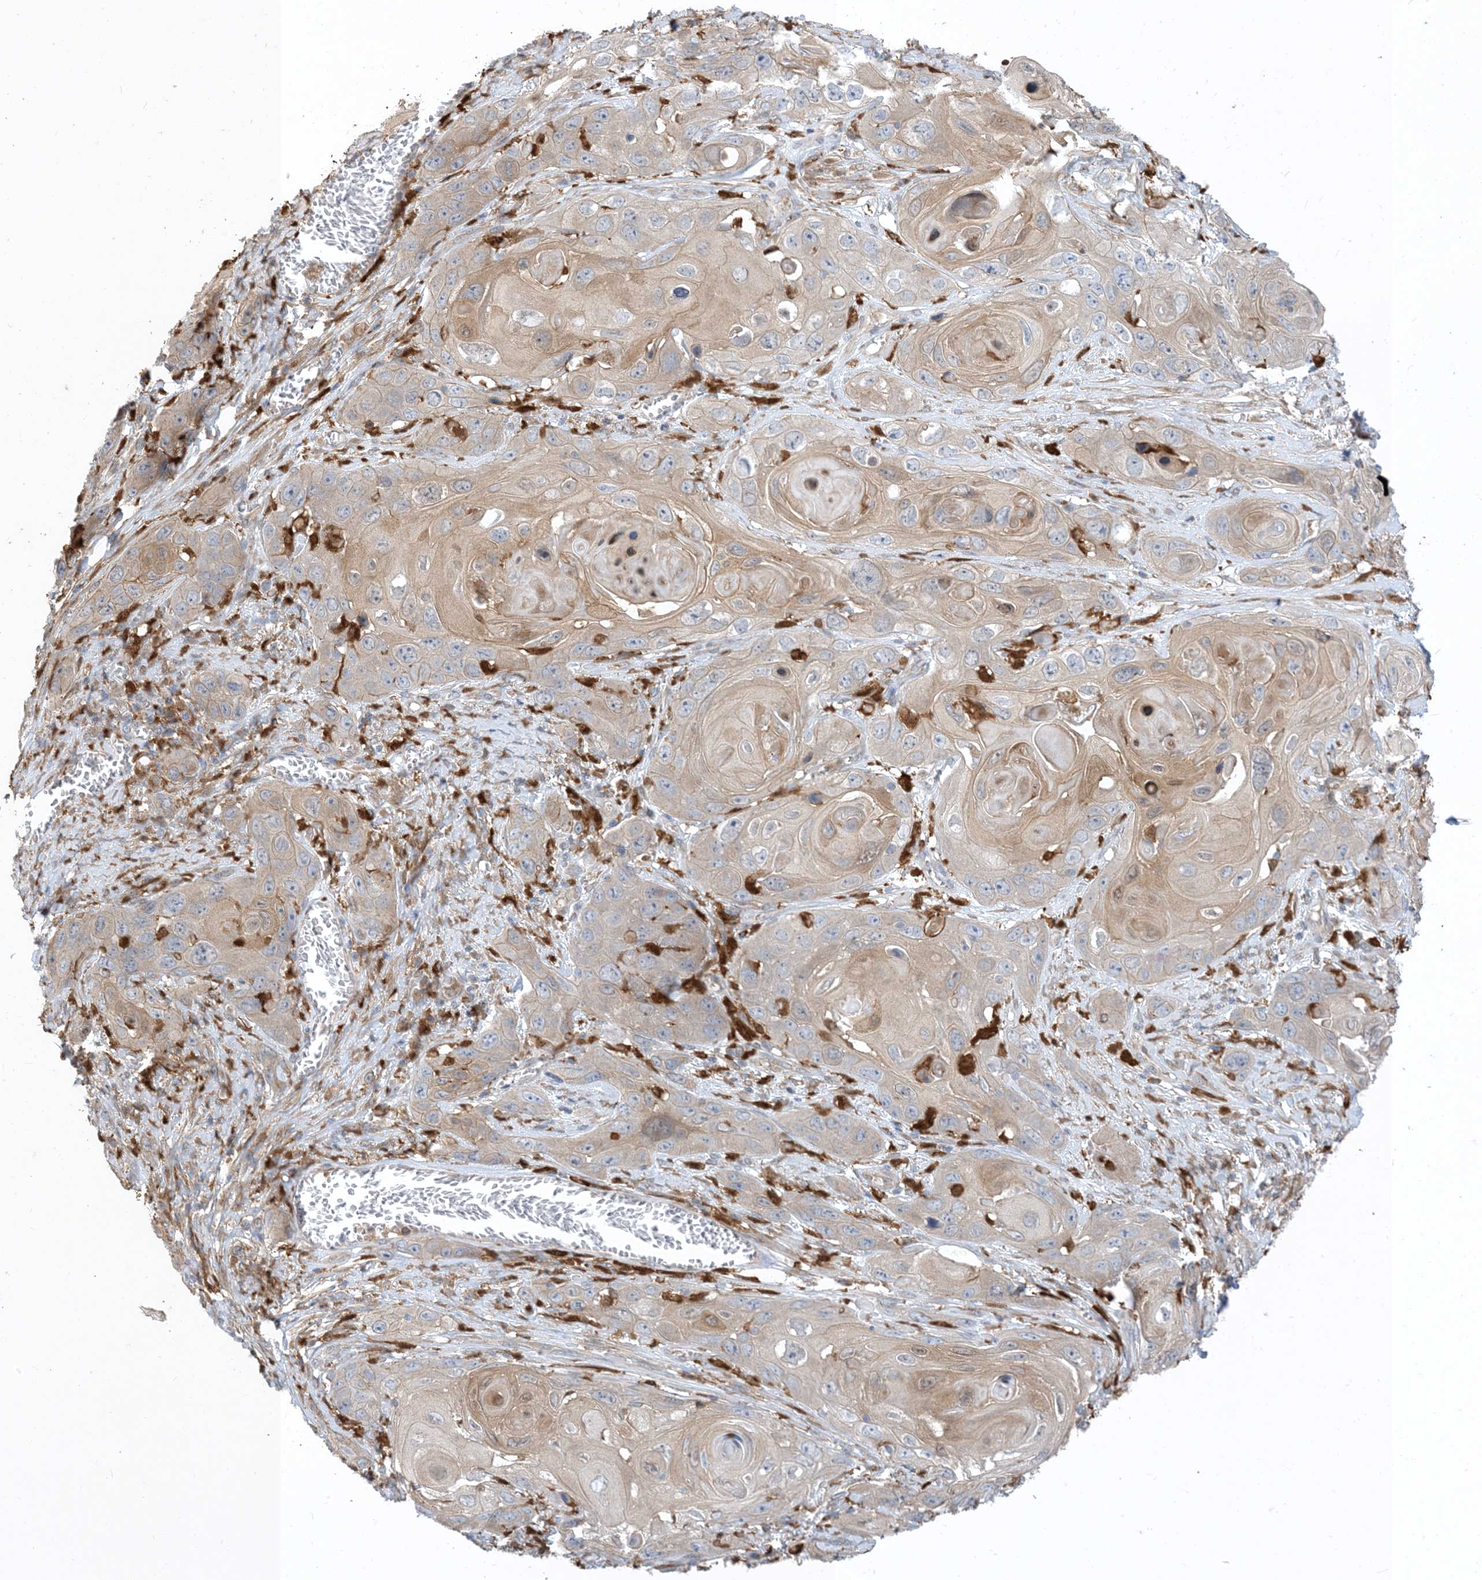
{"staining": {"intensity": "weak", "quantity": "25%-75%", "location": "cytoplasmic/membranous"}, "tissue": "skin cancer", "cell_type": "Tumor cells", "image_type": "cancer", "snomed": [{"axis": "morphology", "description": "Squamous cell carcinoma, NOS"}, {"axis": "topography", "description": "Skin"}], "caption": "IHC (DAB (3,3'-diaminobenzidine)) staining of skin cancer (squamous cell carcinoma) demonstrates weak cytoplasmic/membranous protein staining in approximately 25%-75% of tumor cells. The staining was performed using DAB (3,3'-diaminobenzidine), with brown indicating positive protein expression. Nuclei are stained blue with hematoxylin.", "gene": "NAGK", "patient": {"sex": "male", "age": 55}}